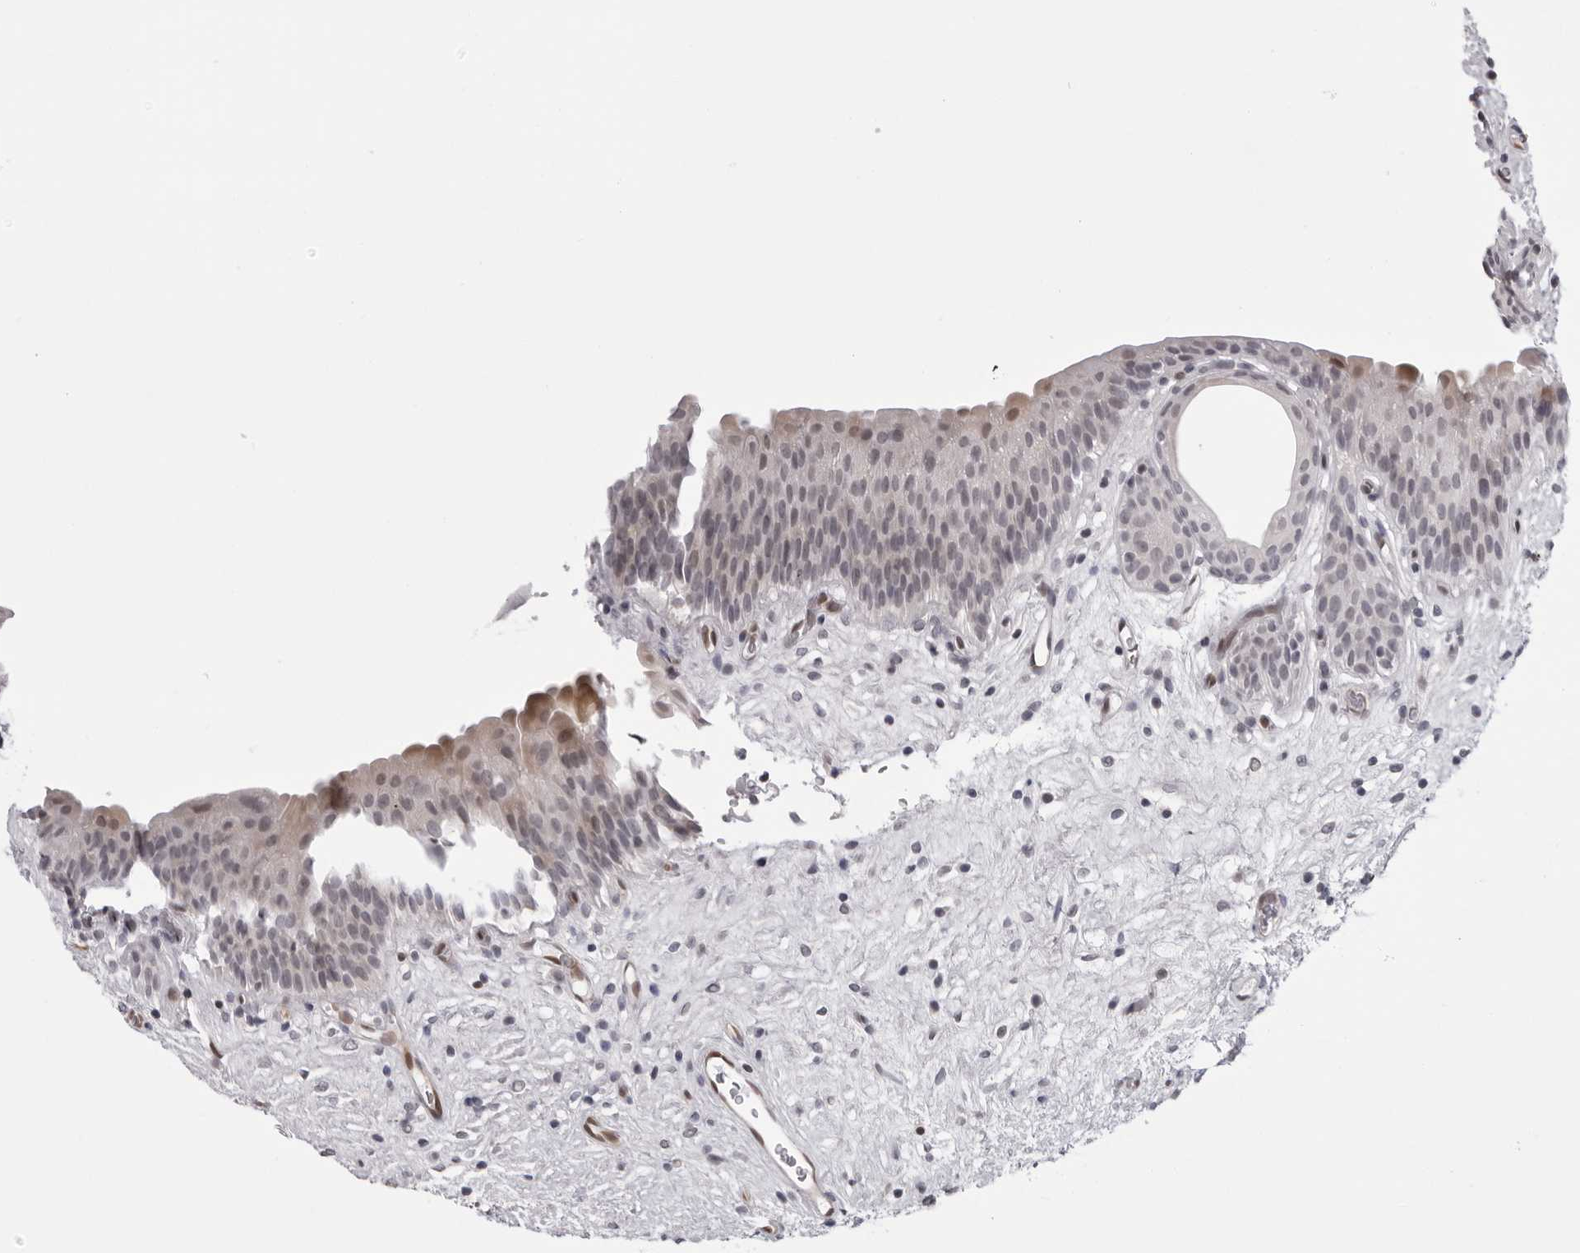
{"staining": {"intensity": "weak", "quantity": "<25%", "location": "cytoplasmic/membranous"}, "tissue": "urinary bladder", "cell_type": "Urothelial cells", "image_type": "normal", "snomed": [{"axis": "morphology", "description": "Normal tissue, NOS"}, {"axis": "topography", "description": "Urinary bladder"}], "caption": "High power microscopy image of an IHC image of unremarkable urinary bladder, revealing no significant staining in urothelial cells.", "gene": "MAPK12", "patient": {"sex": "male", "age": 83}}